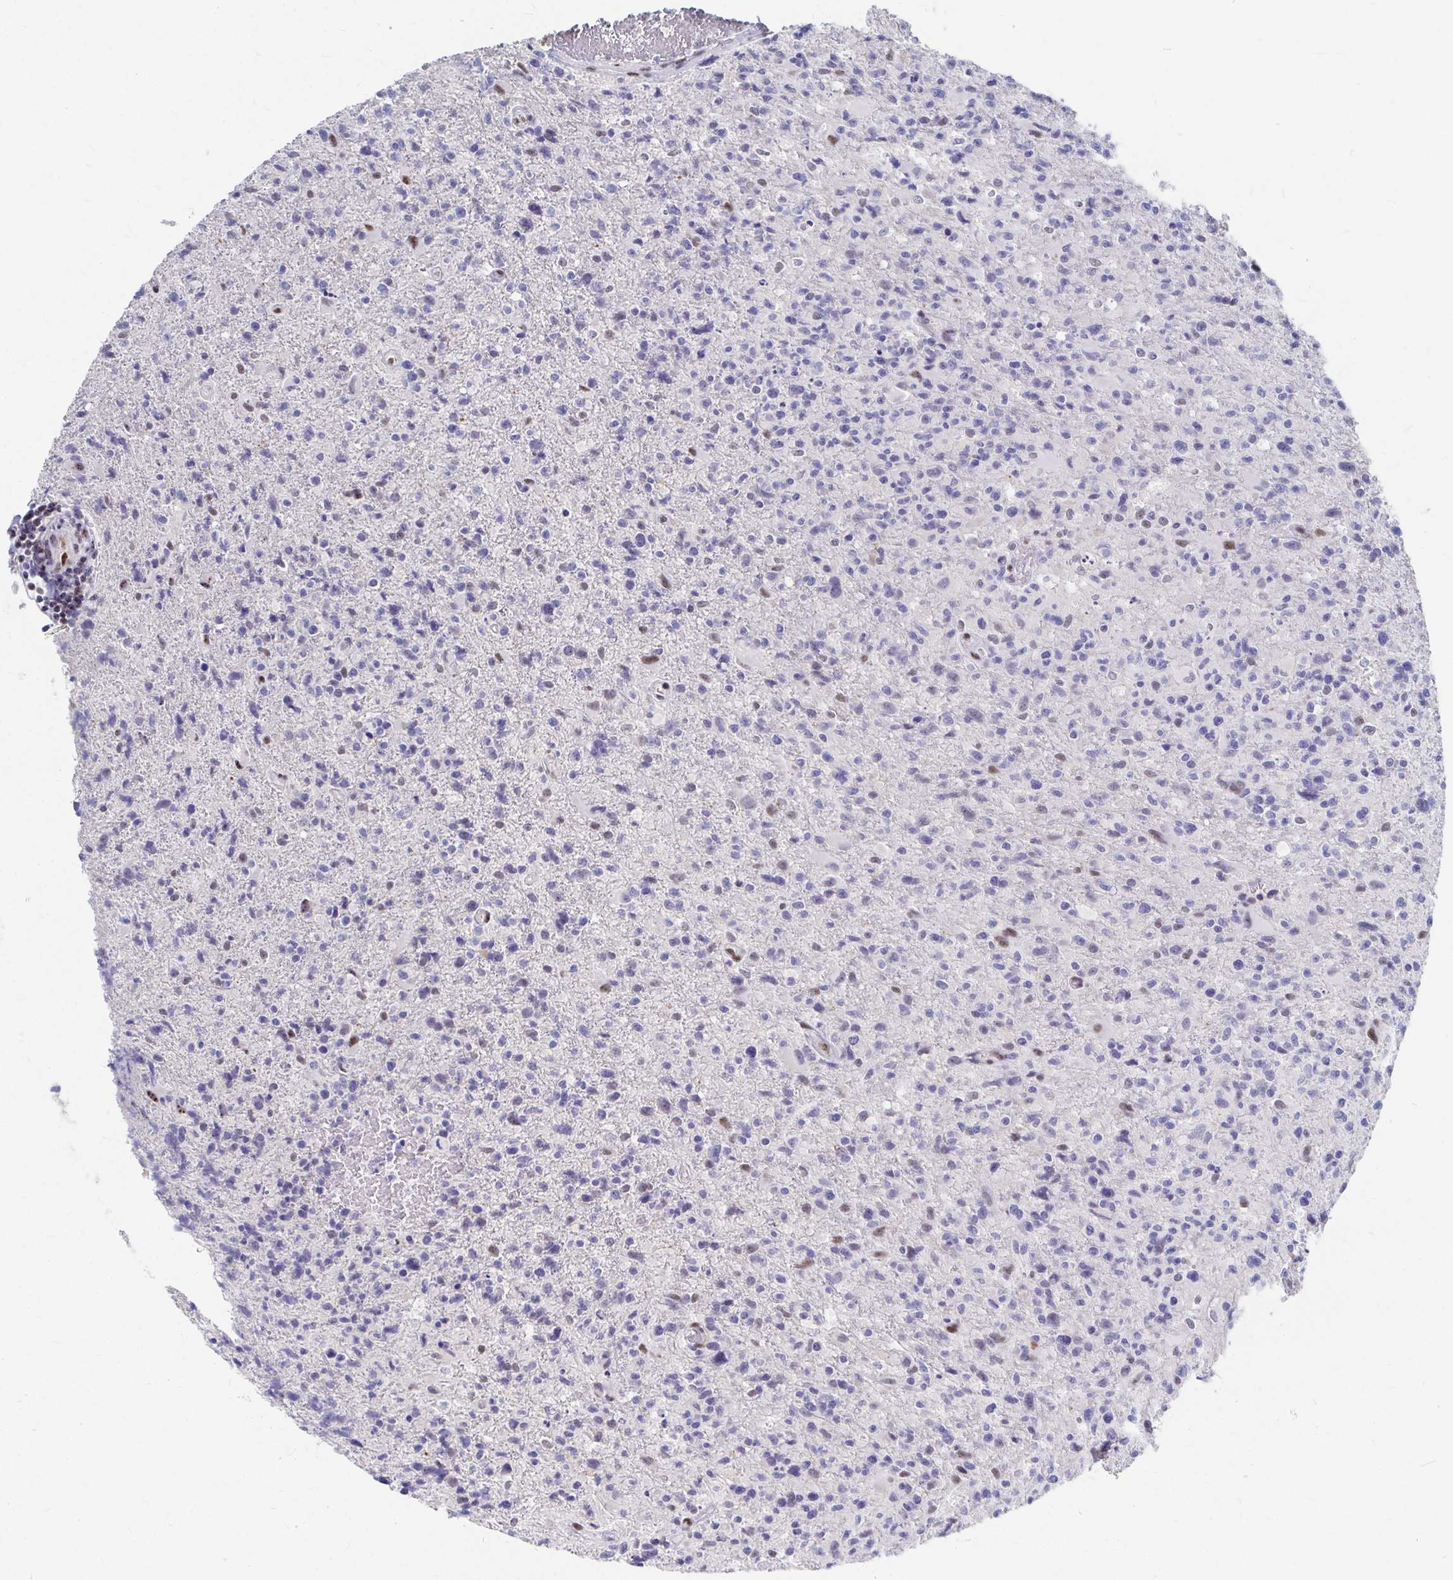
{"staining": {"intensity": "weak", "quantity": "<25%", "location": "nuclear"}, "tissue": "glioma", "cell_type": "Tumor cells", "image_type": "cancer", "snomed": [{"axis": "morphology", "description": "Glioma, malignant, High grade"}, {"axis": "topography", "description": "Brain"}], "caption": "Immunohistochemical staining of malignant high-grade glioma demonstrates no significant positivity in tumor cells.", "gene": "CLIC3", "patient": {"sex": "male", "age": 63}}